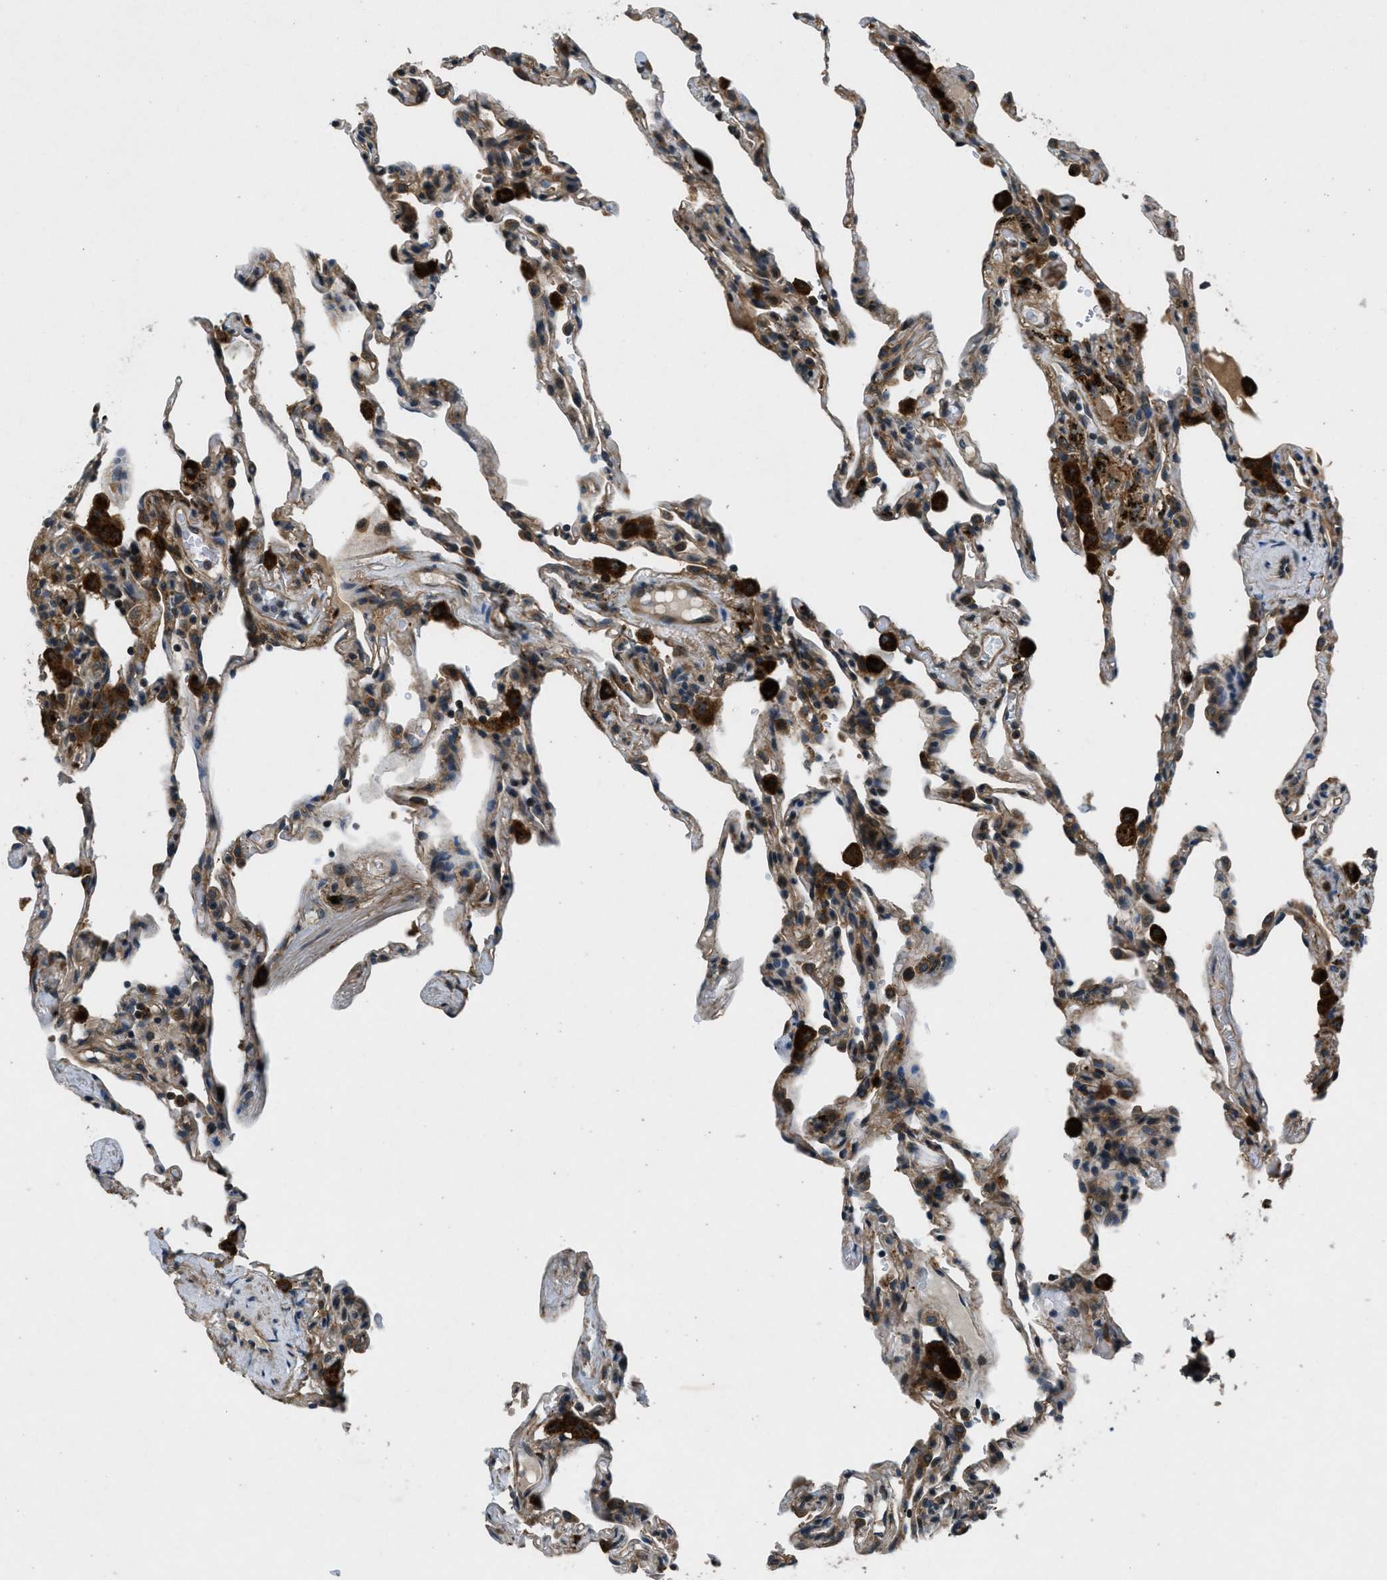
{"staining": {"intensity": "weak", "quantity": "25%-75%", "location": "cytoplasmic/membranous"}, "tissue": "lung", "cell_type": "Alveolar cells", "image_type": "normal", "snomed": [{"axis": "morphology", "description": "Normal tissue, NOS"}, {"axis": "topography", "description": "Lung"}], "caption": "Immunohistochemical staining of benign lung displays 25%-75% levels of weak cytoplasmic/membranous protein positivity in about 25%-75% of alveolar cells. The staining is performed using DAB (3,3'-diaminobenzidine) brown chromogen to label protein expression. The nuclei are counter-stained blue using hematoxylin.", "gene": "EPSTI1", "patient": {"sex": "male", "age": 59}}